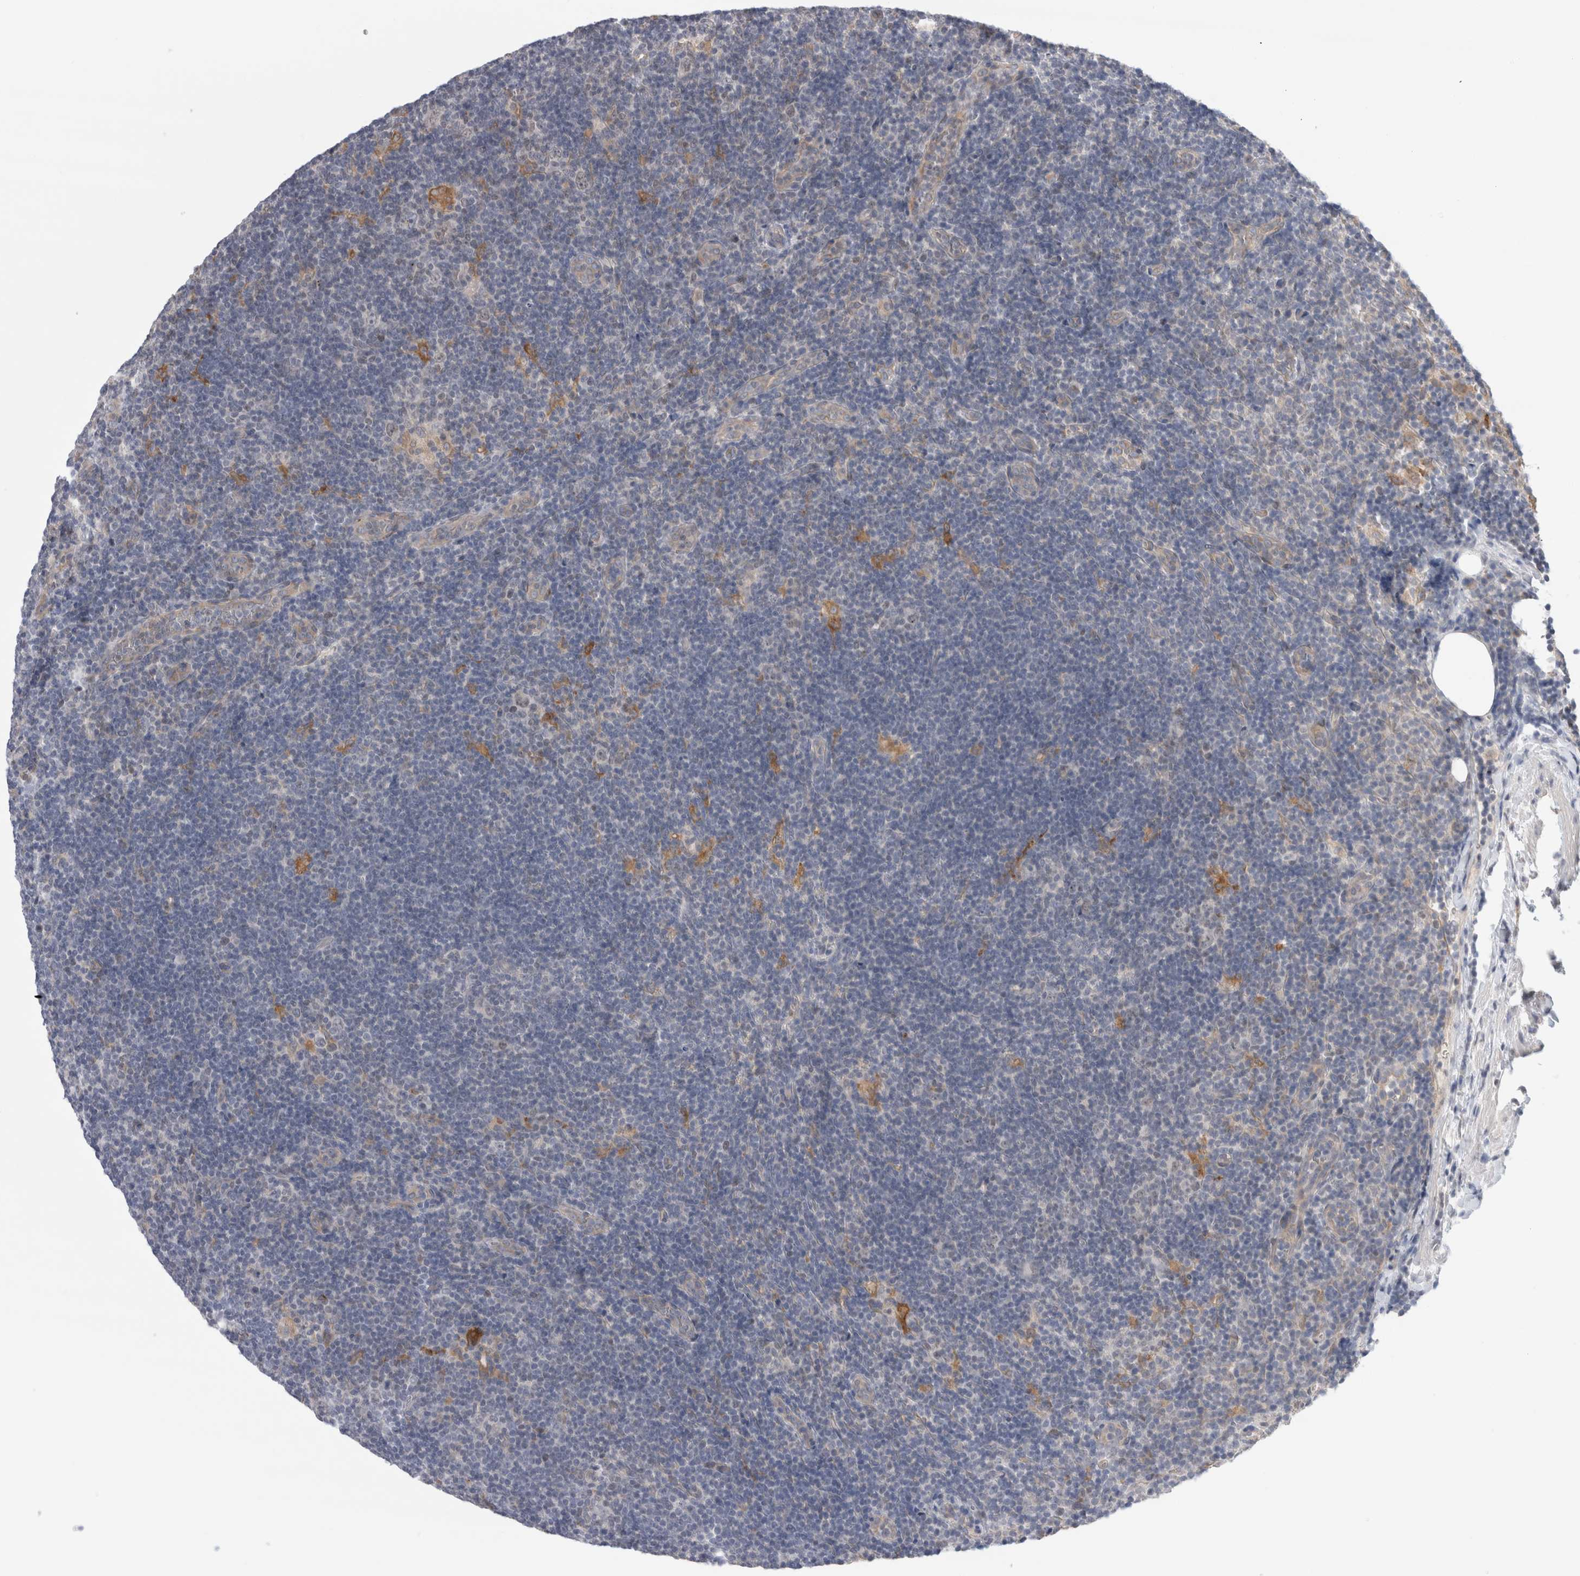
{"staining": {"intensity": "negative", "quantity": "none", "location": "none"}, "tissue": "lymphoma", "cell_type": "Tumor cells", "image_type": "cancer", "snomed": [{"axis": "morphology", "description": "Hodgkin's disease, NOS"}, {"axis": "topography", "description": "Lymph node"}], "caption": "Lymphoma was stained to show a protein in brown. There is no significant expression in tumor cells. (DAB (3,3'-diaminobenzidine) IHC visualized using brightfield microscopy, high magnification).", "gene": "SYTL5", "patient": {"sex": "female", "age": 57}}